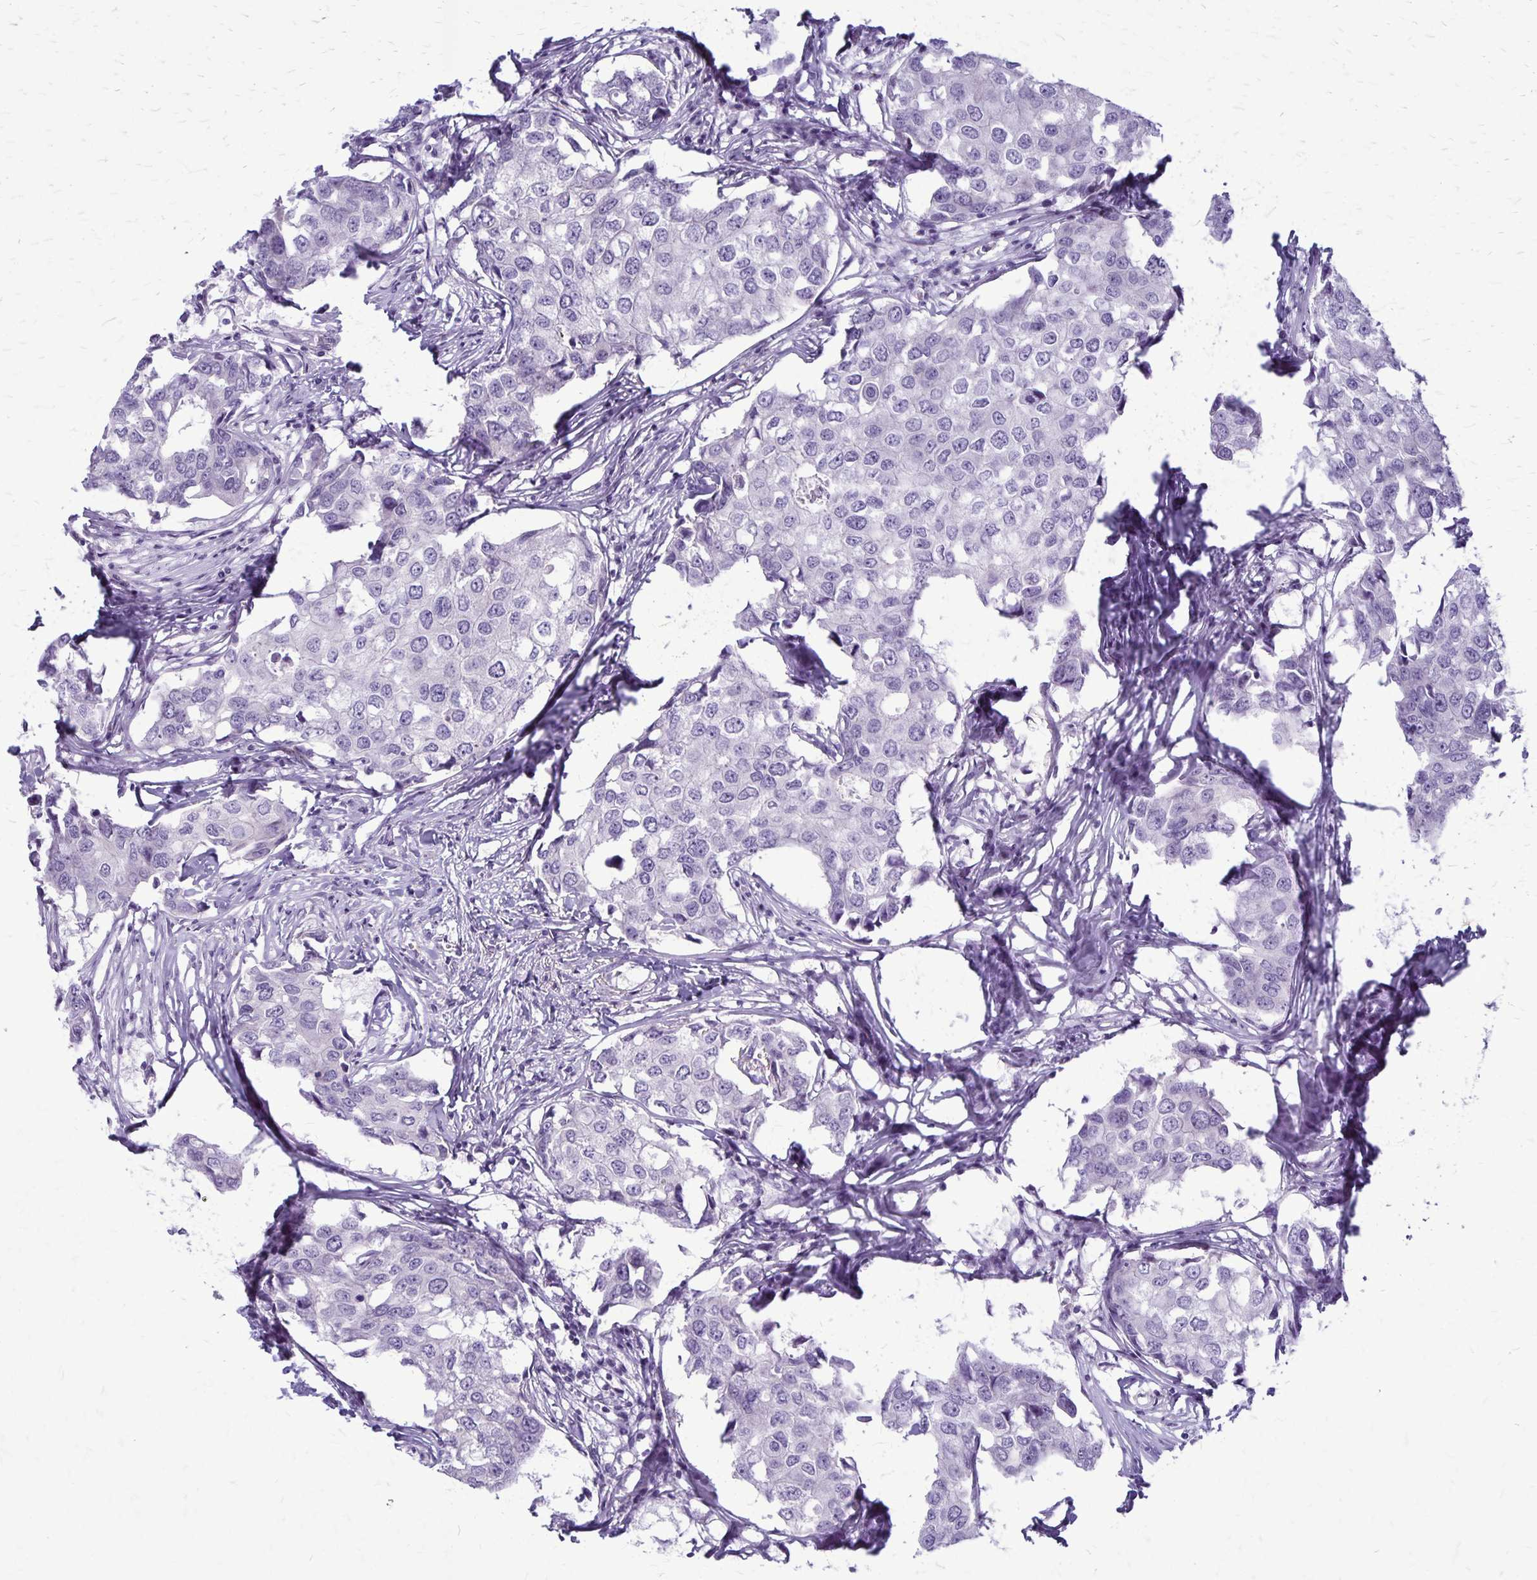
{"staining": {"intensity": "negative", "quantity": "none", "location": "none"}, "tissue": "breast cancer", "cell_type": "Tumor cells", "image_type": "cancer", "snomed": [{"axis": "morphology", "description": "Duct carcinoma"}, {"axis": "topography", "description": "Breast"}], "caption": "Immunohistochemical staining of human breast cancer reveals no significant staining in tumor cells. Brightfield microscopy of immunohistochemistry (IHC) stained with DAB (3,3'-diaminobenzidine) (brown) and hematoxylin (blue), captured at high magnification.", "gene": "GP9", "patient": {"sex": "female", "age": 27}}